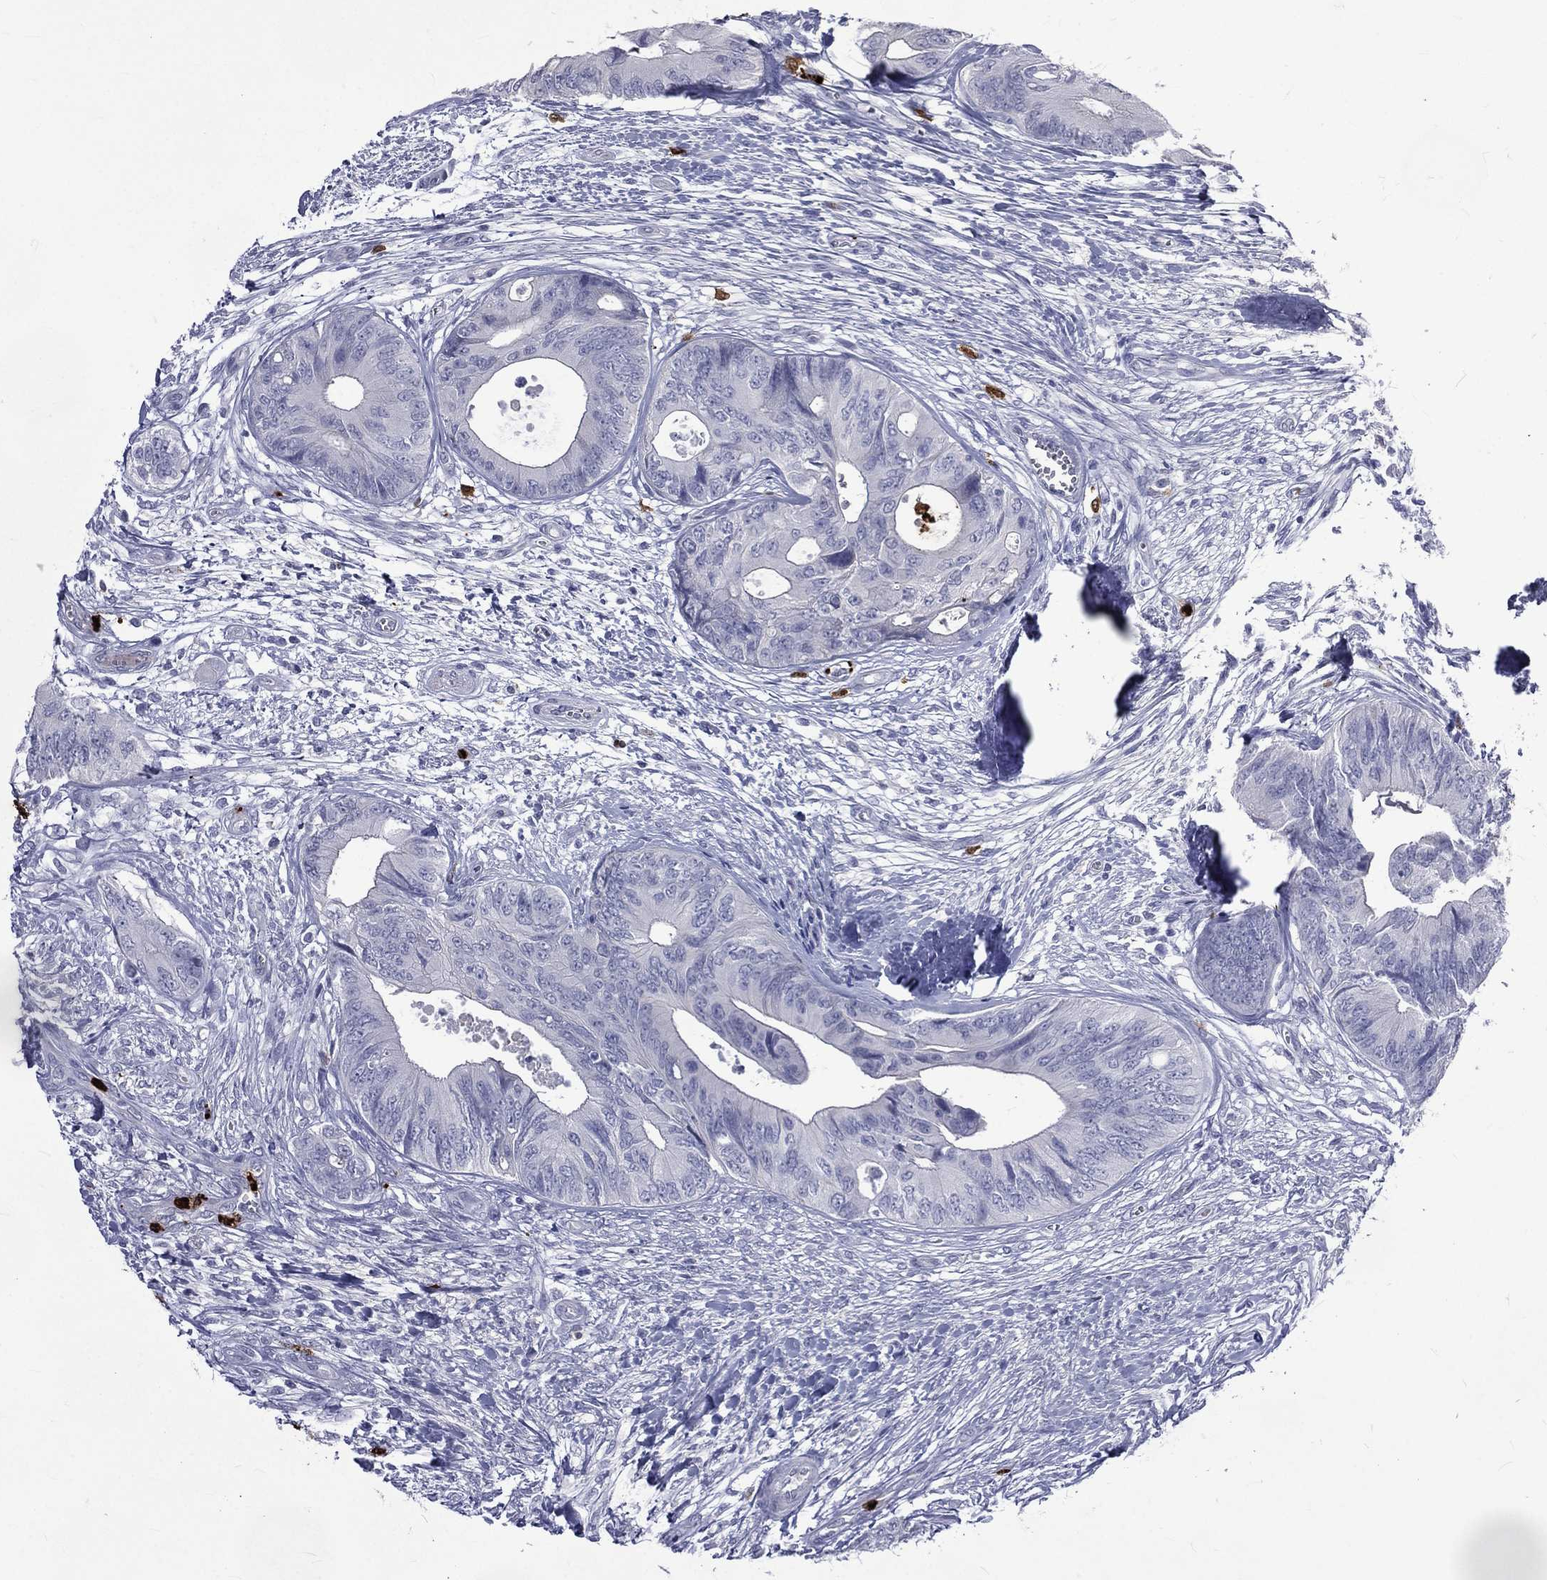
{"staining": {"intensity": "negative", "quantity": "none", "location": "none"}, "tissue": "colorectal cancer", "cell_type": "Tumor cells", "image_type": "cancer", "snomed": [{"axis": "morphology", "description": "Normal tissue, NOS"}, {"axis": "morphology", "description": "Adenocarcinoma, NOS"}, {"axis": "topography", "description": "Colon"}], "caption": "Photomicrograph shows no protein staining in tumor cells of colorectal cancer (adenocarcinoma) tissue.", "gene": "ELANE", "patient": {"sex": "male", "age": 65}}